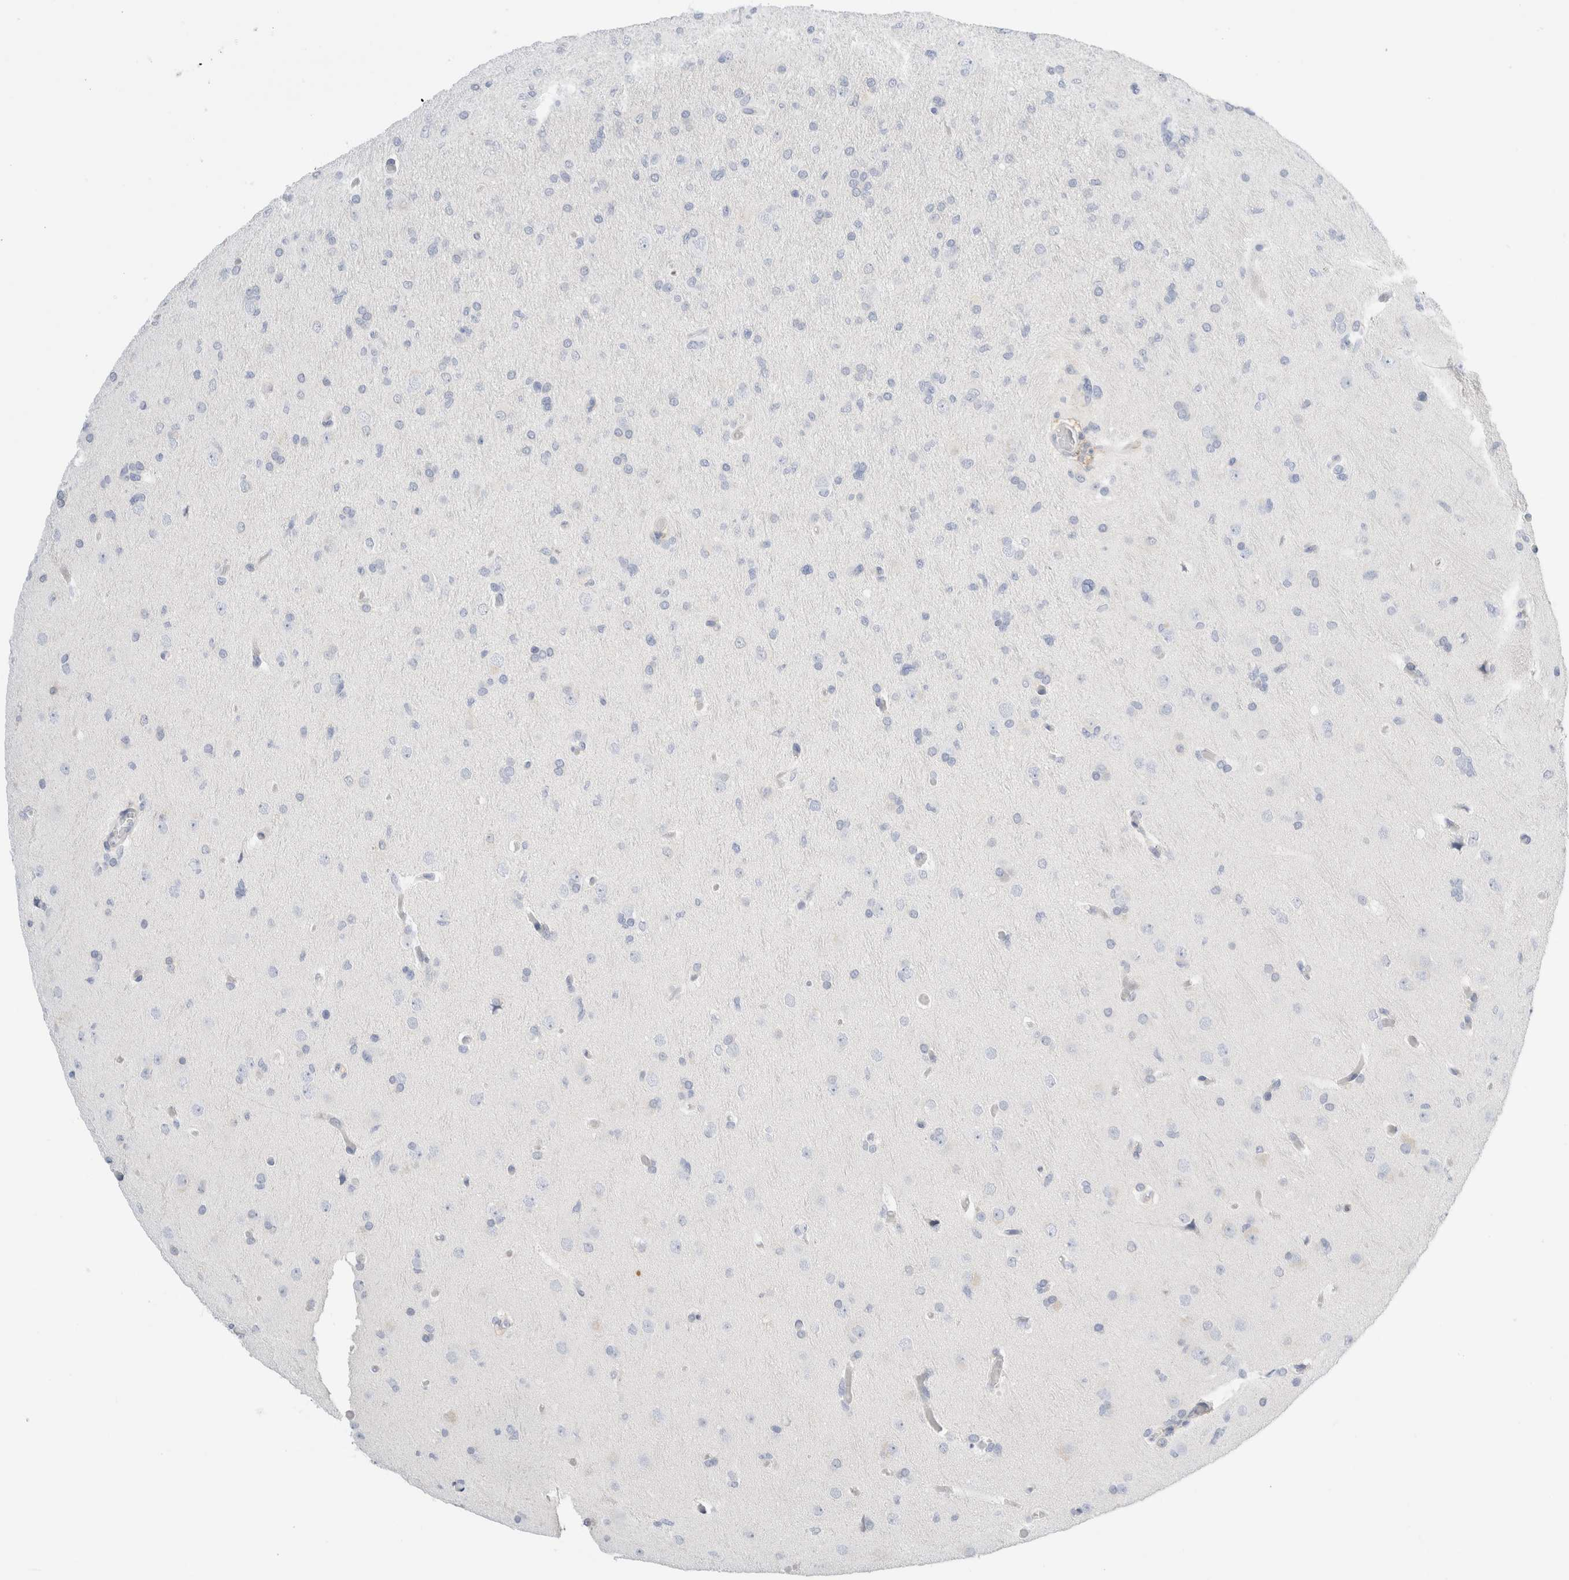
{"staining": {"intensity": "negative", "quantity": "none", "location": "none"}, "tissue": "glioma", "cell_type": "Tumor cells", "image_type": "cancer", "snomed": [{"axis": "morphology", "description": "Glioma, malignant, High grade"}, {"axis": "topography", "description": "Cerebral cortex"}], "caption": "A high-resolution image shows immunohistochemistry (IHC) staining of malignant high-grade glioma, which demonstrates no significant positivity in tumor cells. (Brightfield microscopy of DAB (3,3'-diaminobenzidine) IHC at high magnification).", "gene": "ADAM30", "patient": {"sex": "female", "age": 36}}